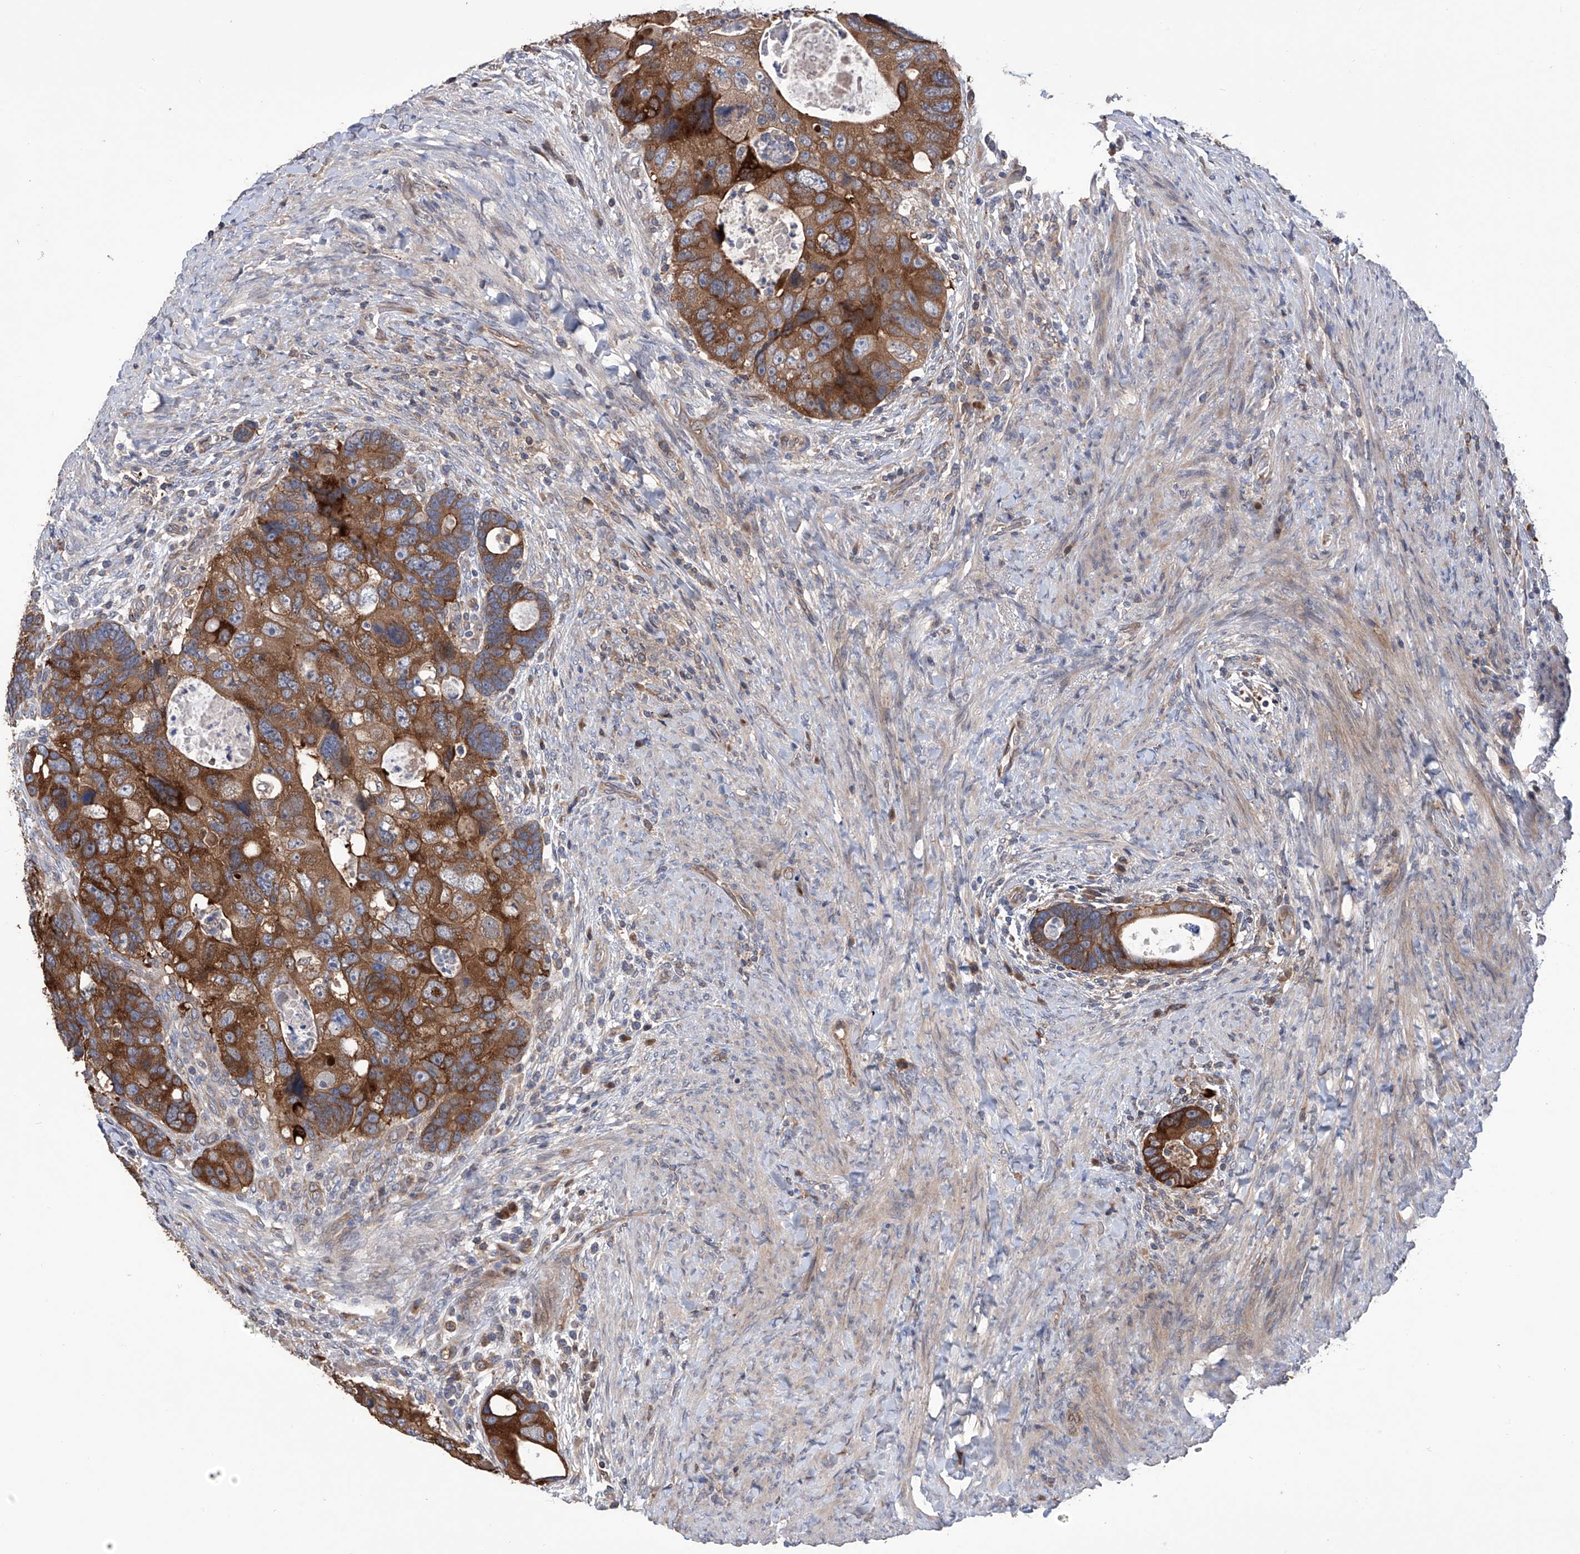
{"staining": {"intensity": "strong", "quantity": ">75%", "location": "cytoplasmic/membranous"}, "tissue": "colorectal cancer", "cell_type": "Tumor cells", "image_type": "cancer", "snomed": [{"axis": "morphology", "description": "Adenocarcinoma, NOS"}, {"axis": "topography", "description": "Rectum"}], "caption": "A brown stain labels strong cytoplasmic/membranous positivity of a protein in human colorectal adenocarcinoma tumor cells. (IHC, brightfield microscopy, high magnification).", "gene": "NUDT17", "patient": {"sex": "male", "age": 59}}